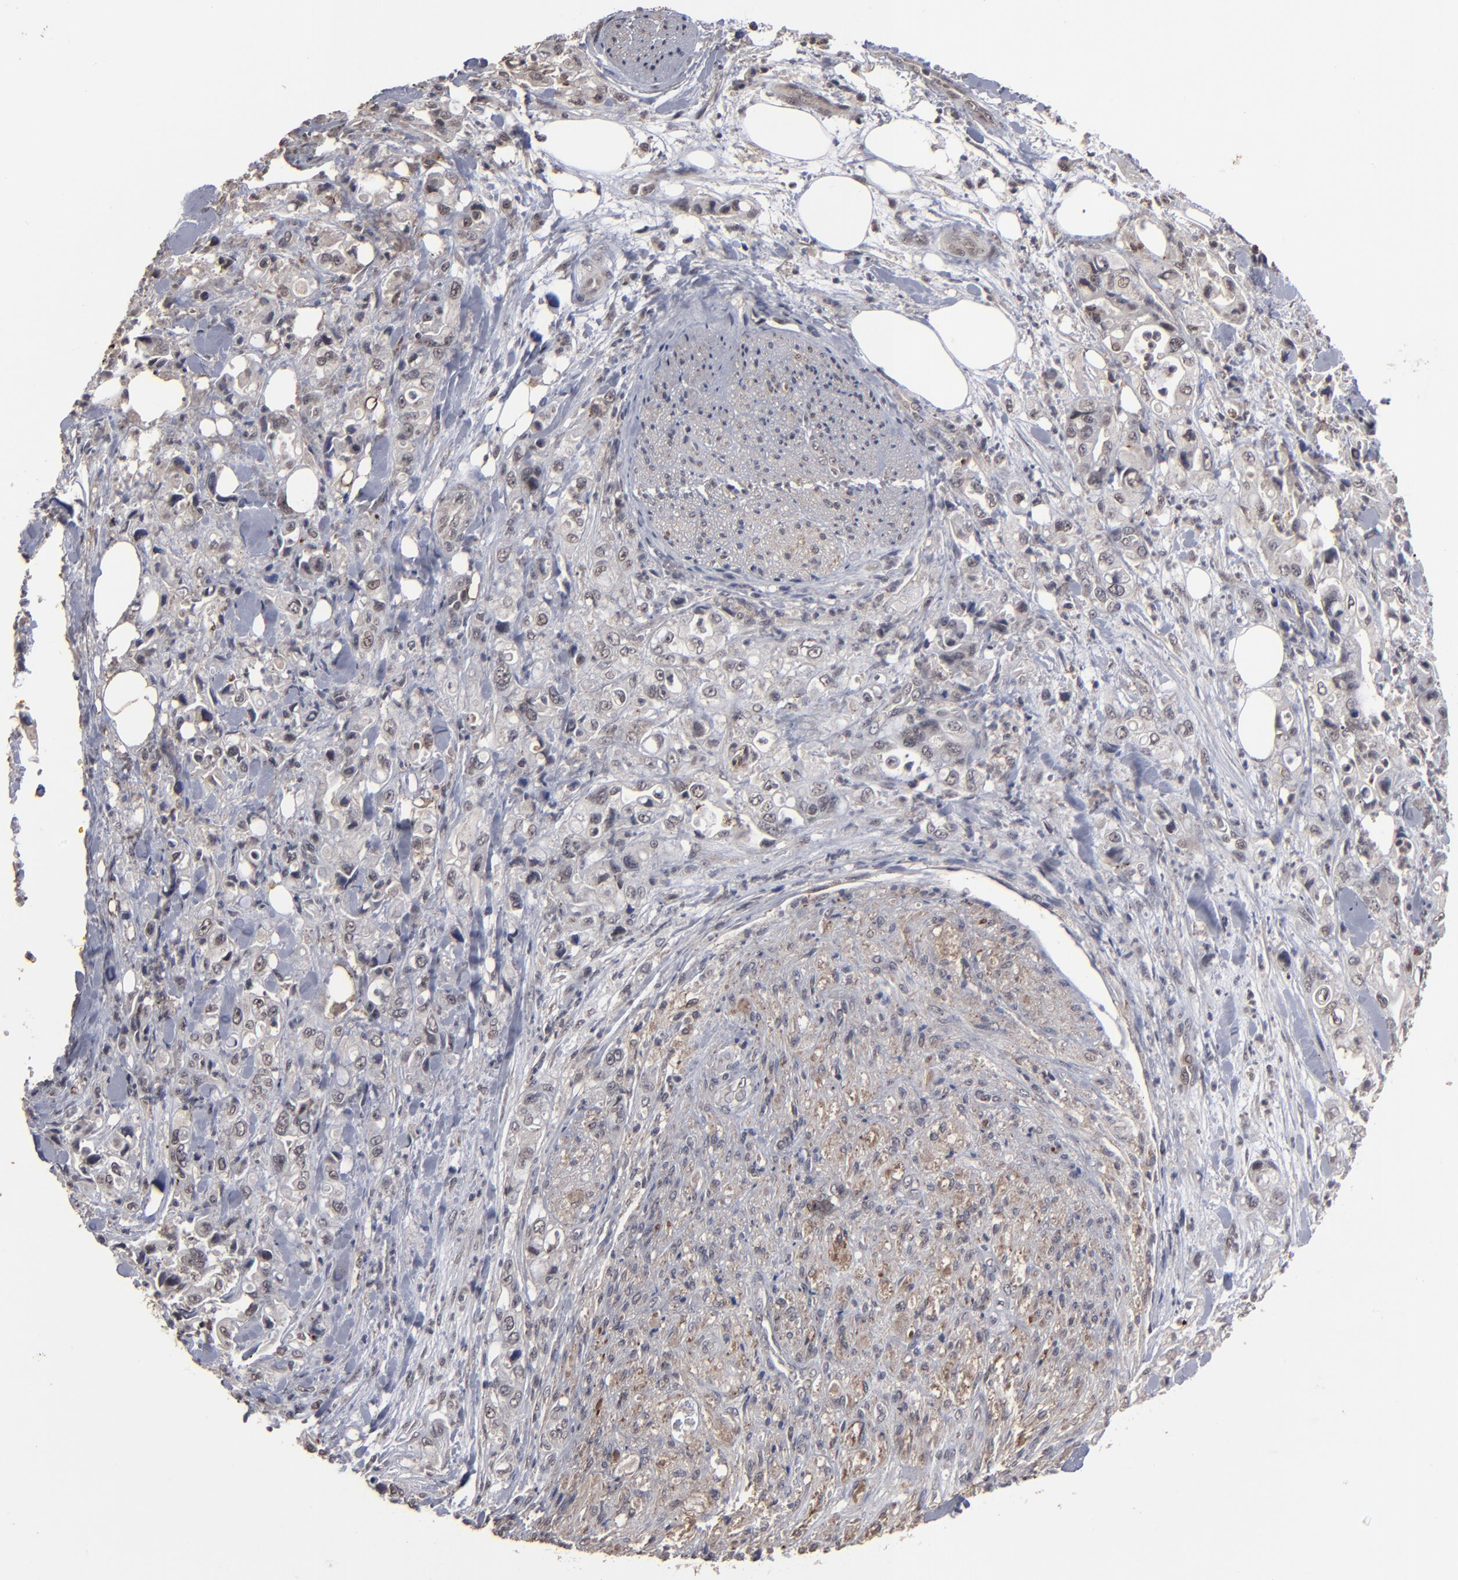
{"staining": {"intensity": "weak", "quantity": "25%-75%", "location": "cytoplasmic/membranous,nuclear"}, "tissue": "pancreatic cancer", "cell_type": "Tumor cells", "image_type": "cancer", "snomed": [{"axis": "morphology", "description": "Adenocarcinoma, NOS"}, {"axis": "topography", "description": "Pancreas"}], "caption": "Tumor cells demonstrate weak cytoplasmic/membranous and nuclear expression in about 25%-75% of cells in pancreatic cancer.", "gene": "SLC22A17", "patient": {"sex": "male", "age": 70}}